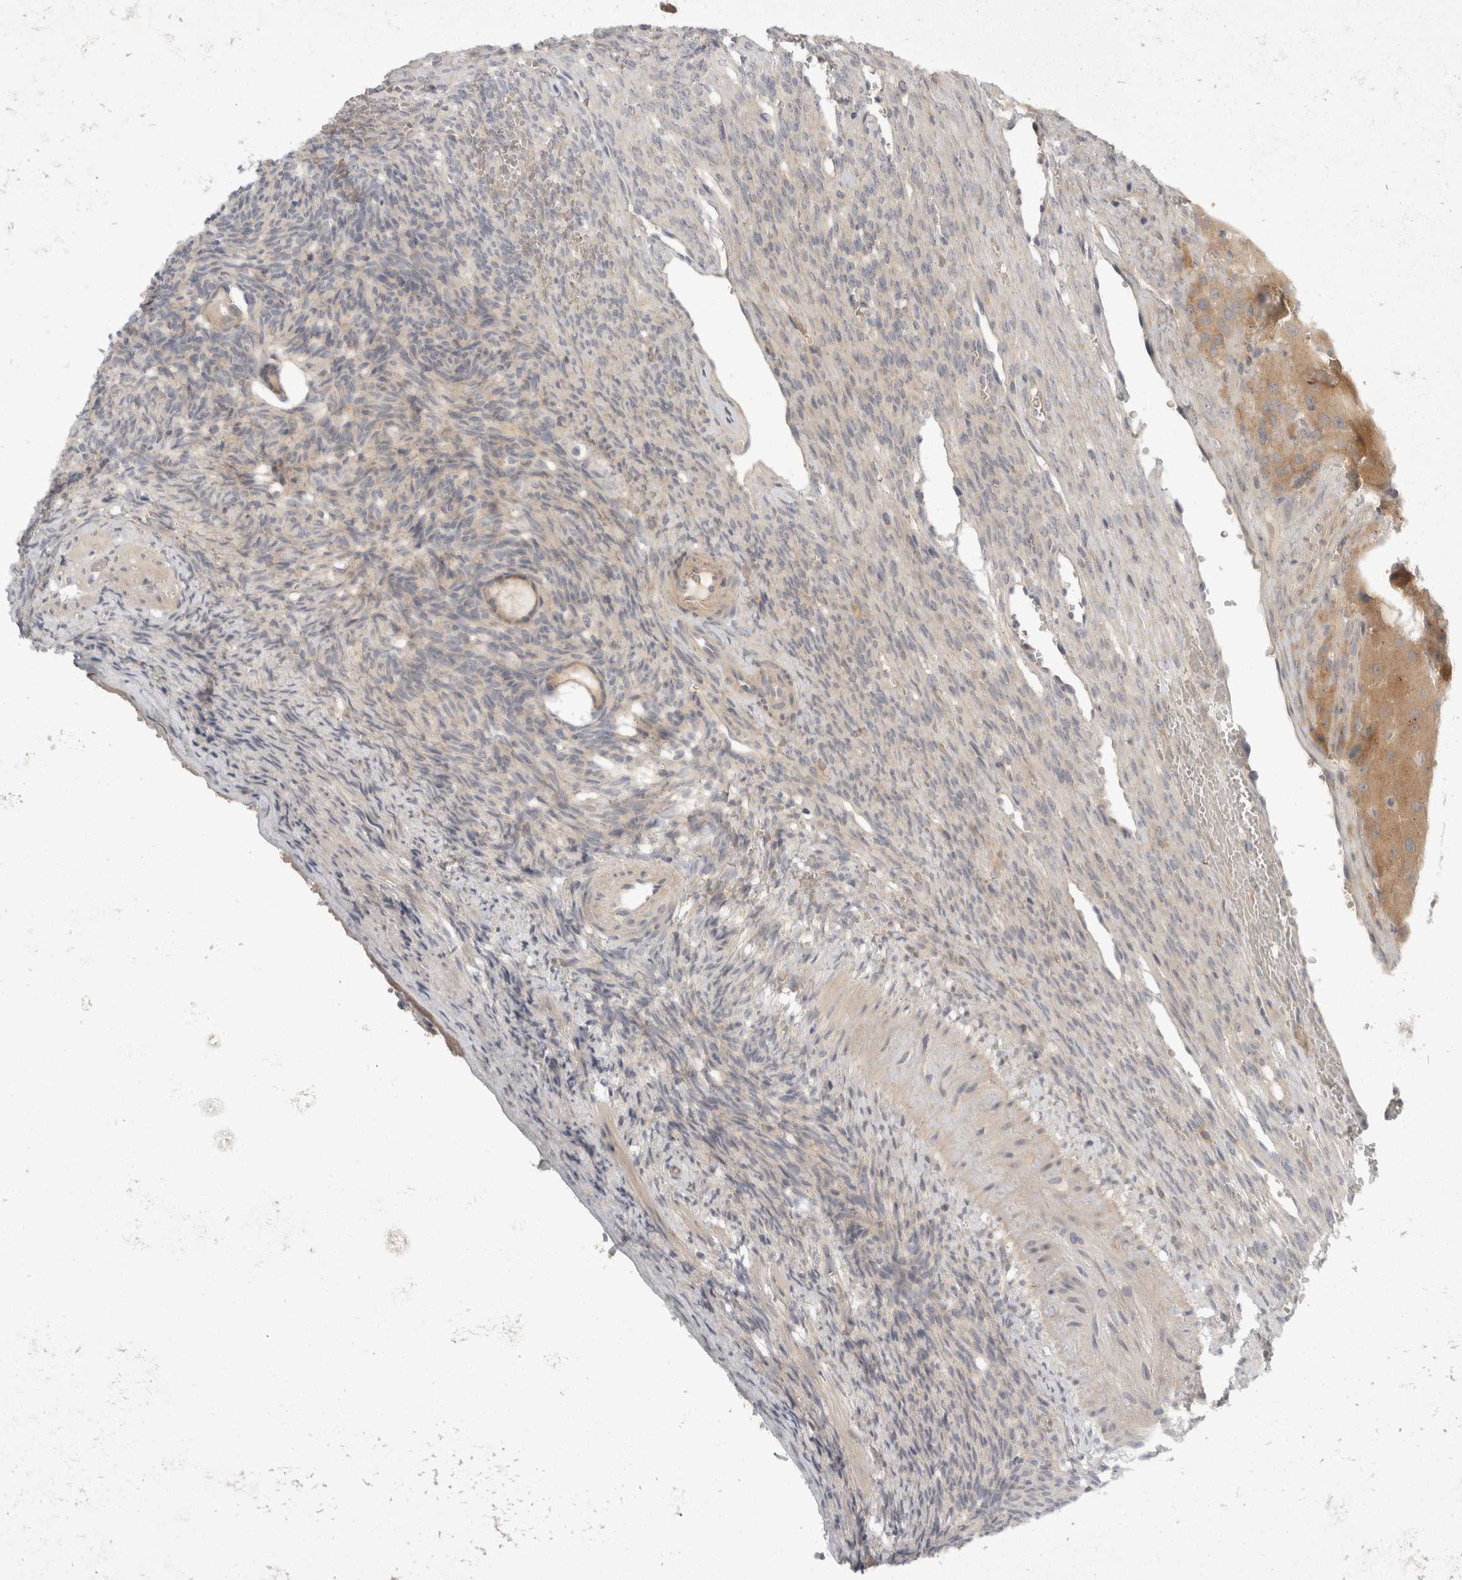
{"staining": {"intensity": "negative", "quantity": "none", "location": "none"}, "tissue": "ovary", "cell_type": "Follicle cells", "image_type": "normal", "snomed": [{"axis": "morphology", "description": "Normal tissue, NOS"}, {"axis": "topography", "description": "Ovary"}], "caption": "The immunohistochemistry (IHC) image has no significant expression in follicle cells of ovary. The staining is performed using DAB (3,3'-diaminobenzidine) brown chromogen with nuclei counter-stained in using hematoxylin.", "gene": "TOM1L2", "patient": {"sex": "female", "age": 34}}